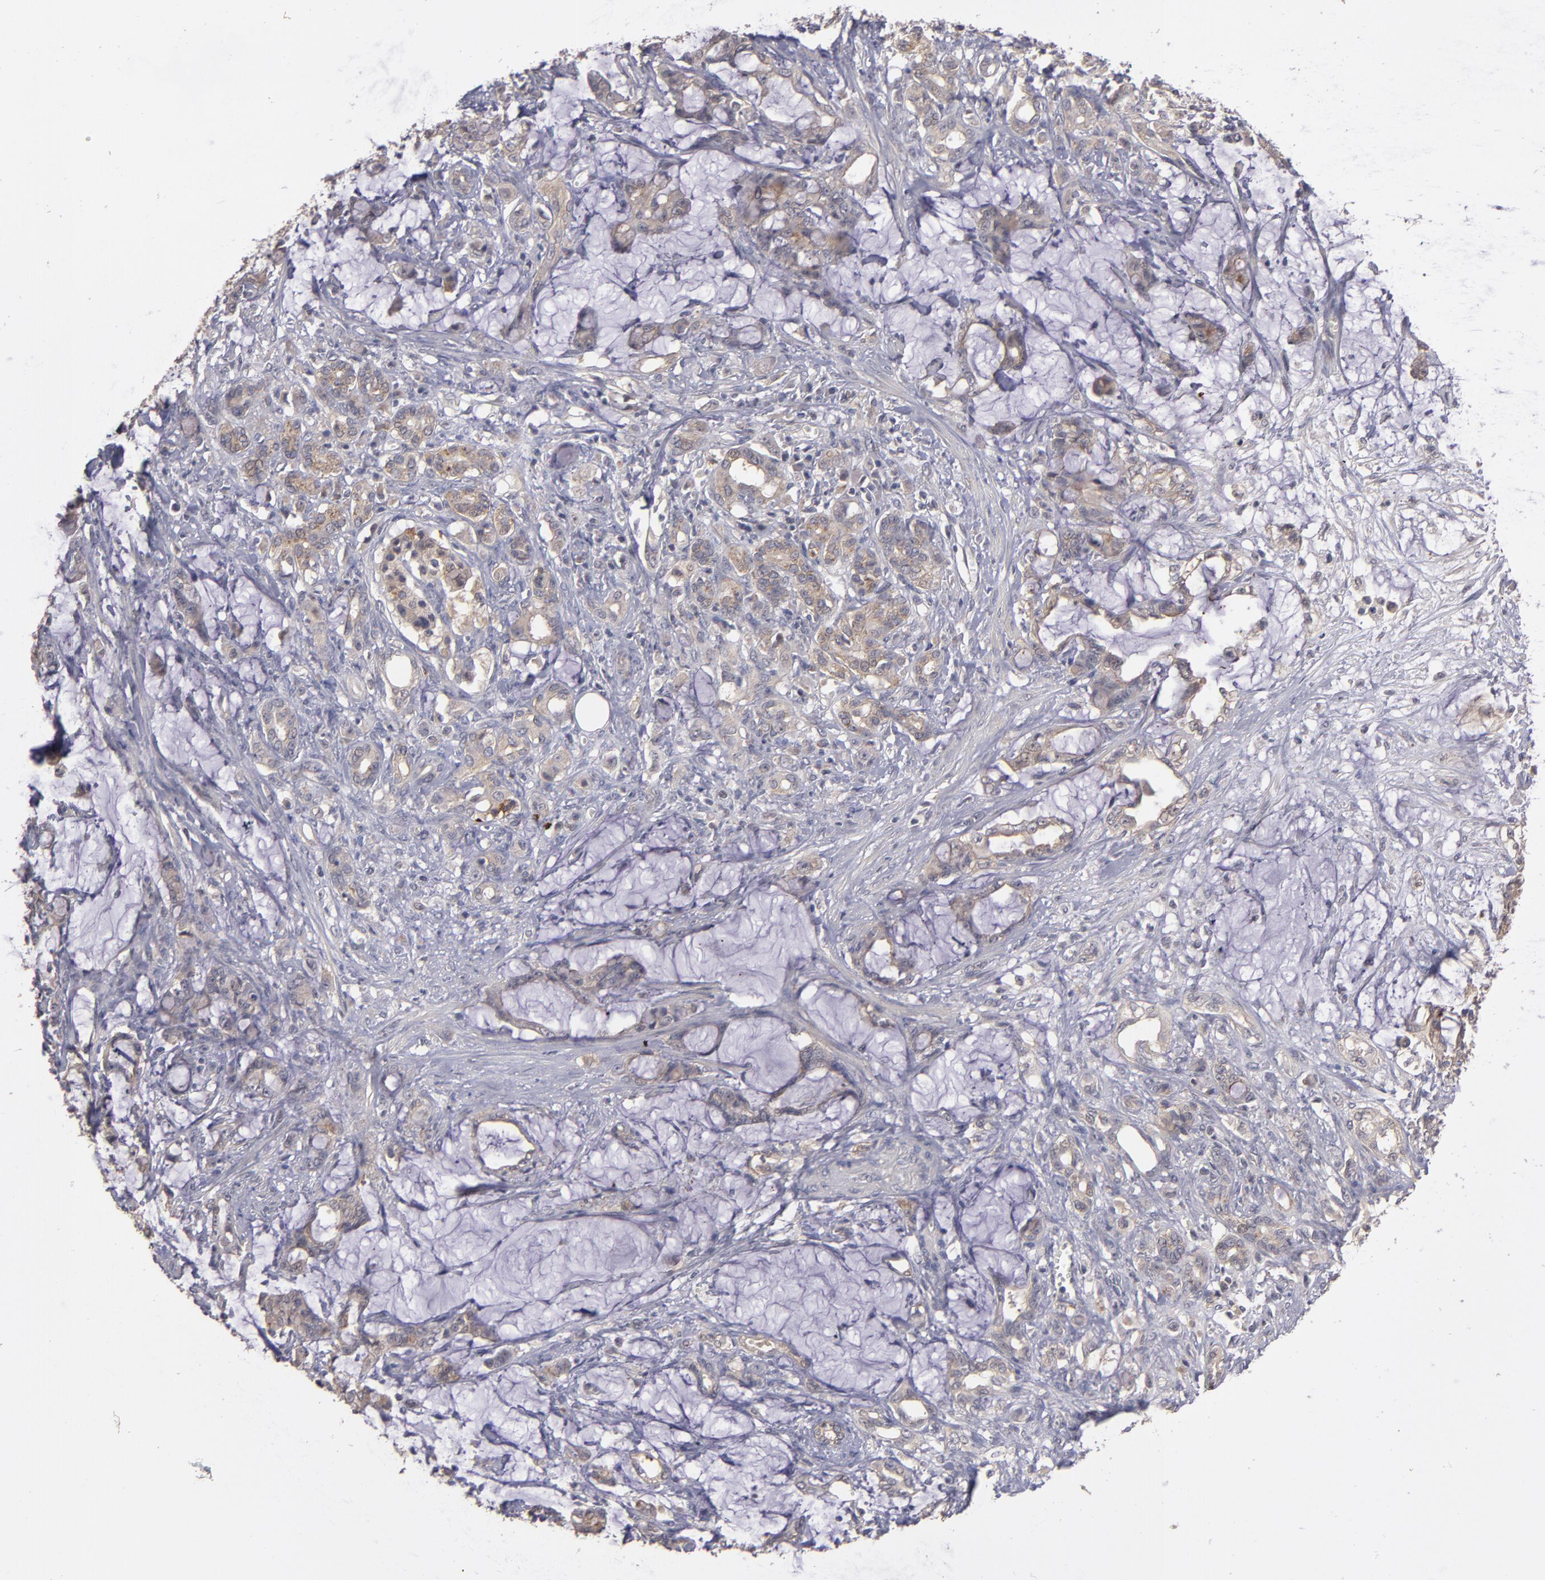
{"staining": {"intensity": "weak", "quantity": "25%-75%", "location": "cytoplasmic/membranous"}, "tissue": "pancreatic cancer", "cell_type": "Tumor cells", "image_type": "cancer", "snomed": [{"axis": "morphology", "description": "Adenocarcinoma, NOS"}, {"axis": "topography", "description": "Pancreas"}], "caption": "Human pancreatic cancer stained with a brown dye displays weak cytoplasmic/membranous positive staining in about 25%-75% of tumor cells.", "gene": "CTSO", "patient": {"sex": "female", "age": 73}}